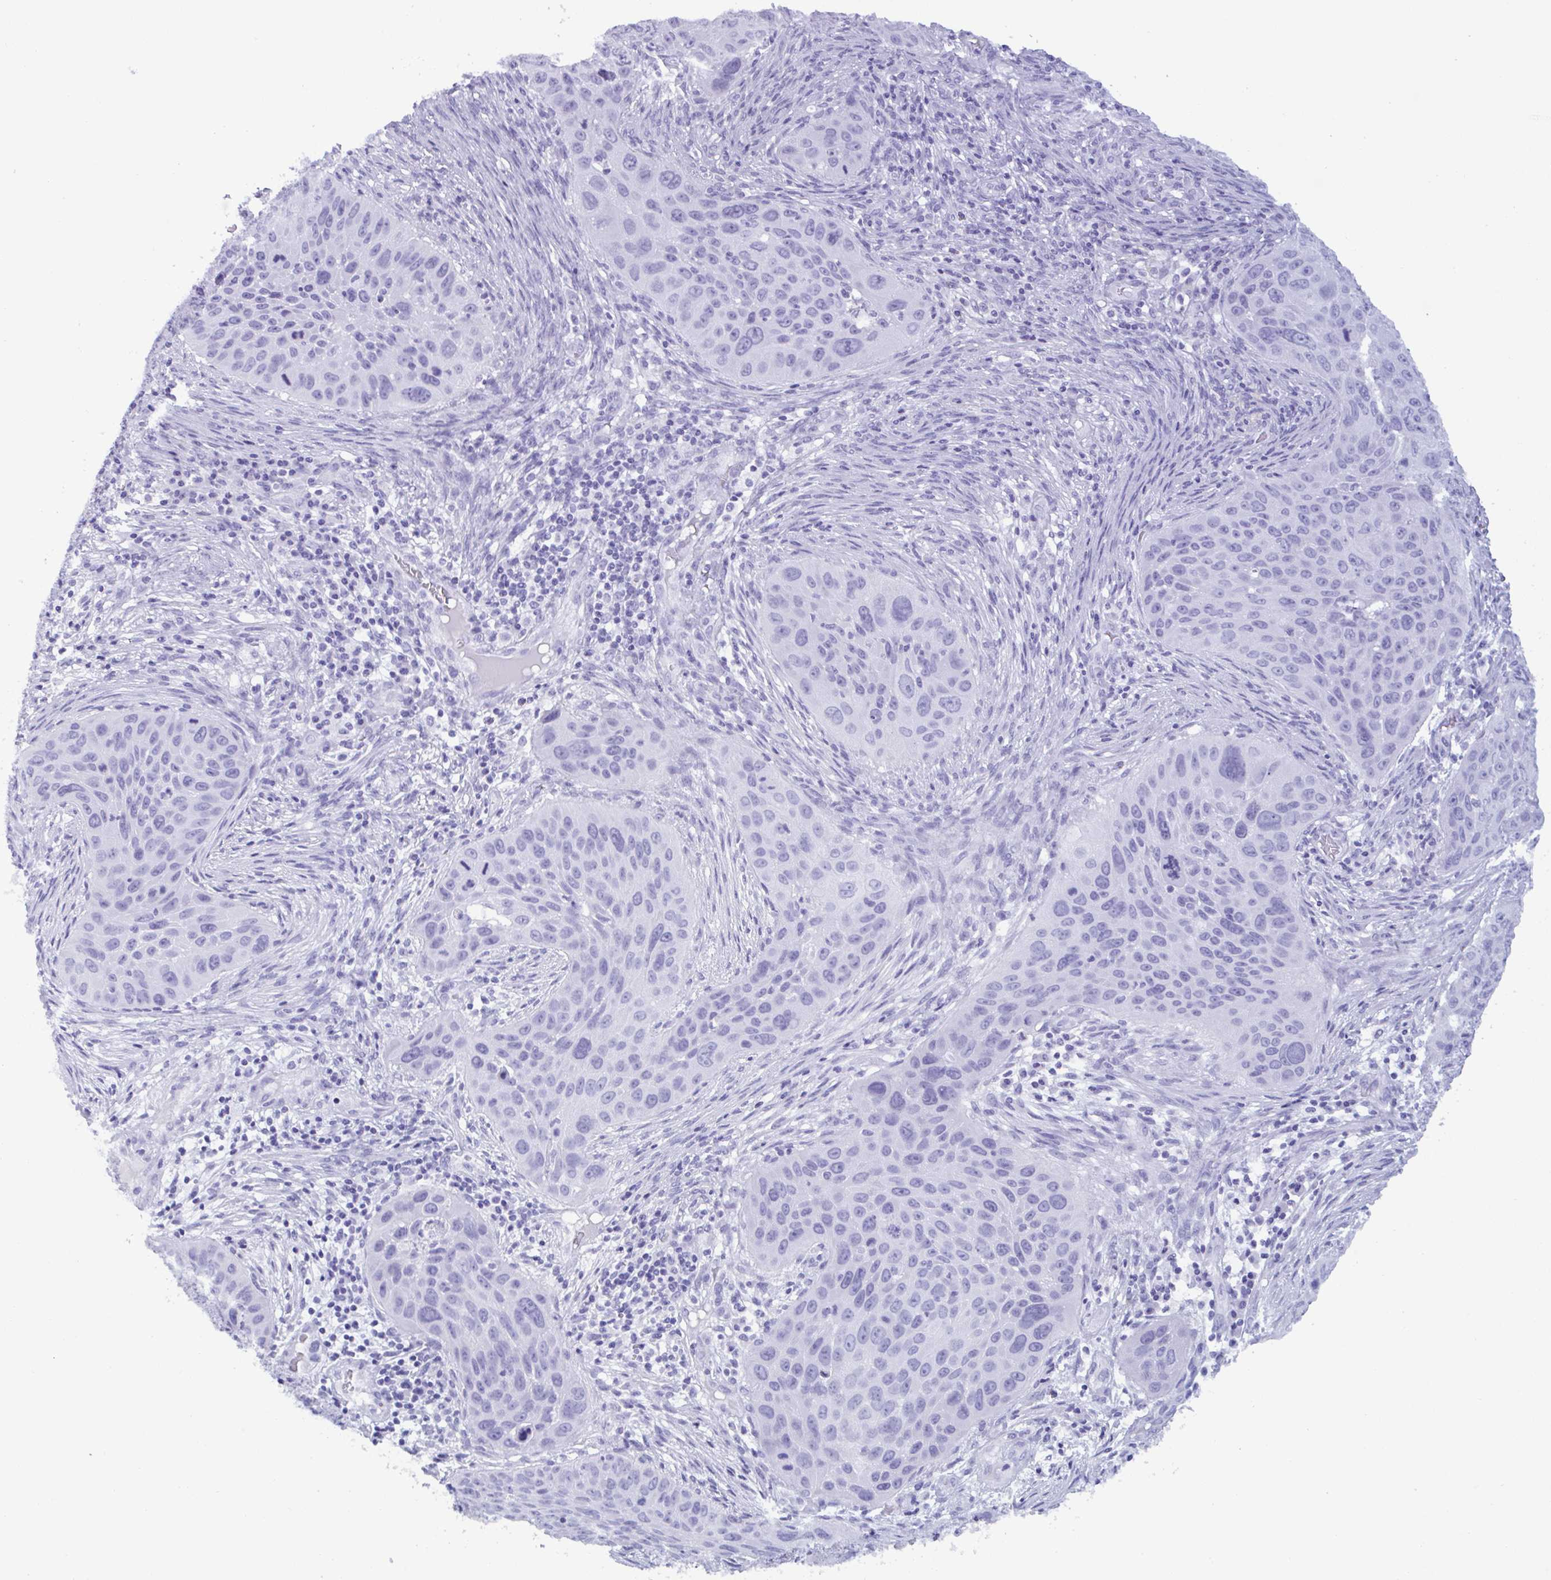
{"staining": {"intensity": "negative", "quantity": "none", "location": "none"}, "tissue": "lung cancer", "cell_type": "Tumor cells", "image_type": "cancer", "snomed": [{"axis": "morphology", "description": "Squamous cell carcinoma, NOS"}, {"axis": "topography", "description": "Lung"}], "caption": "Lung cancer (squamous cell carcinoma) was stained to show a protein in brown. There is no significant positivity in tumor cells.", "gene": "MRGPRG", "patient": {"sex": "male", "age": 63}}